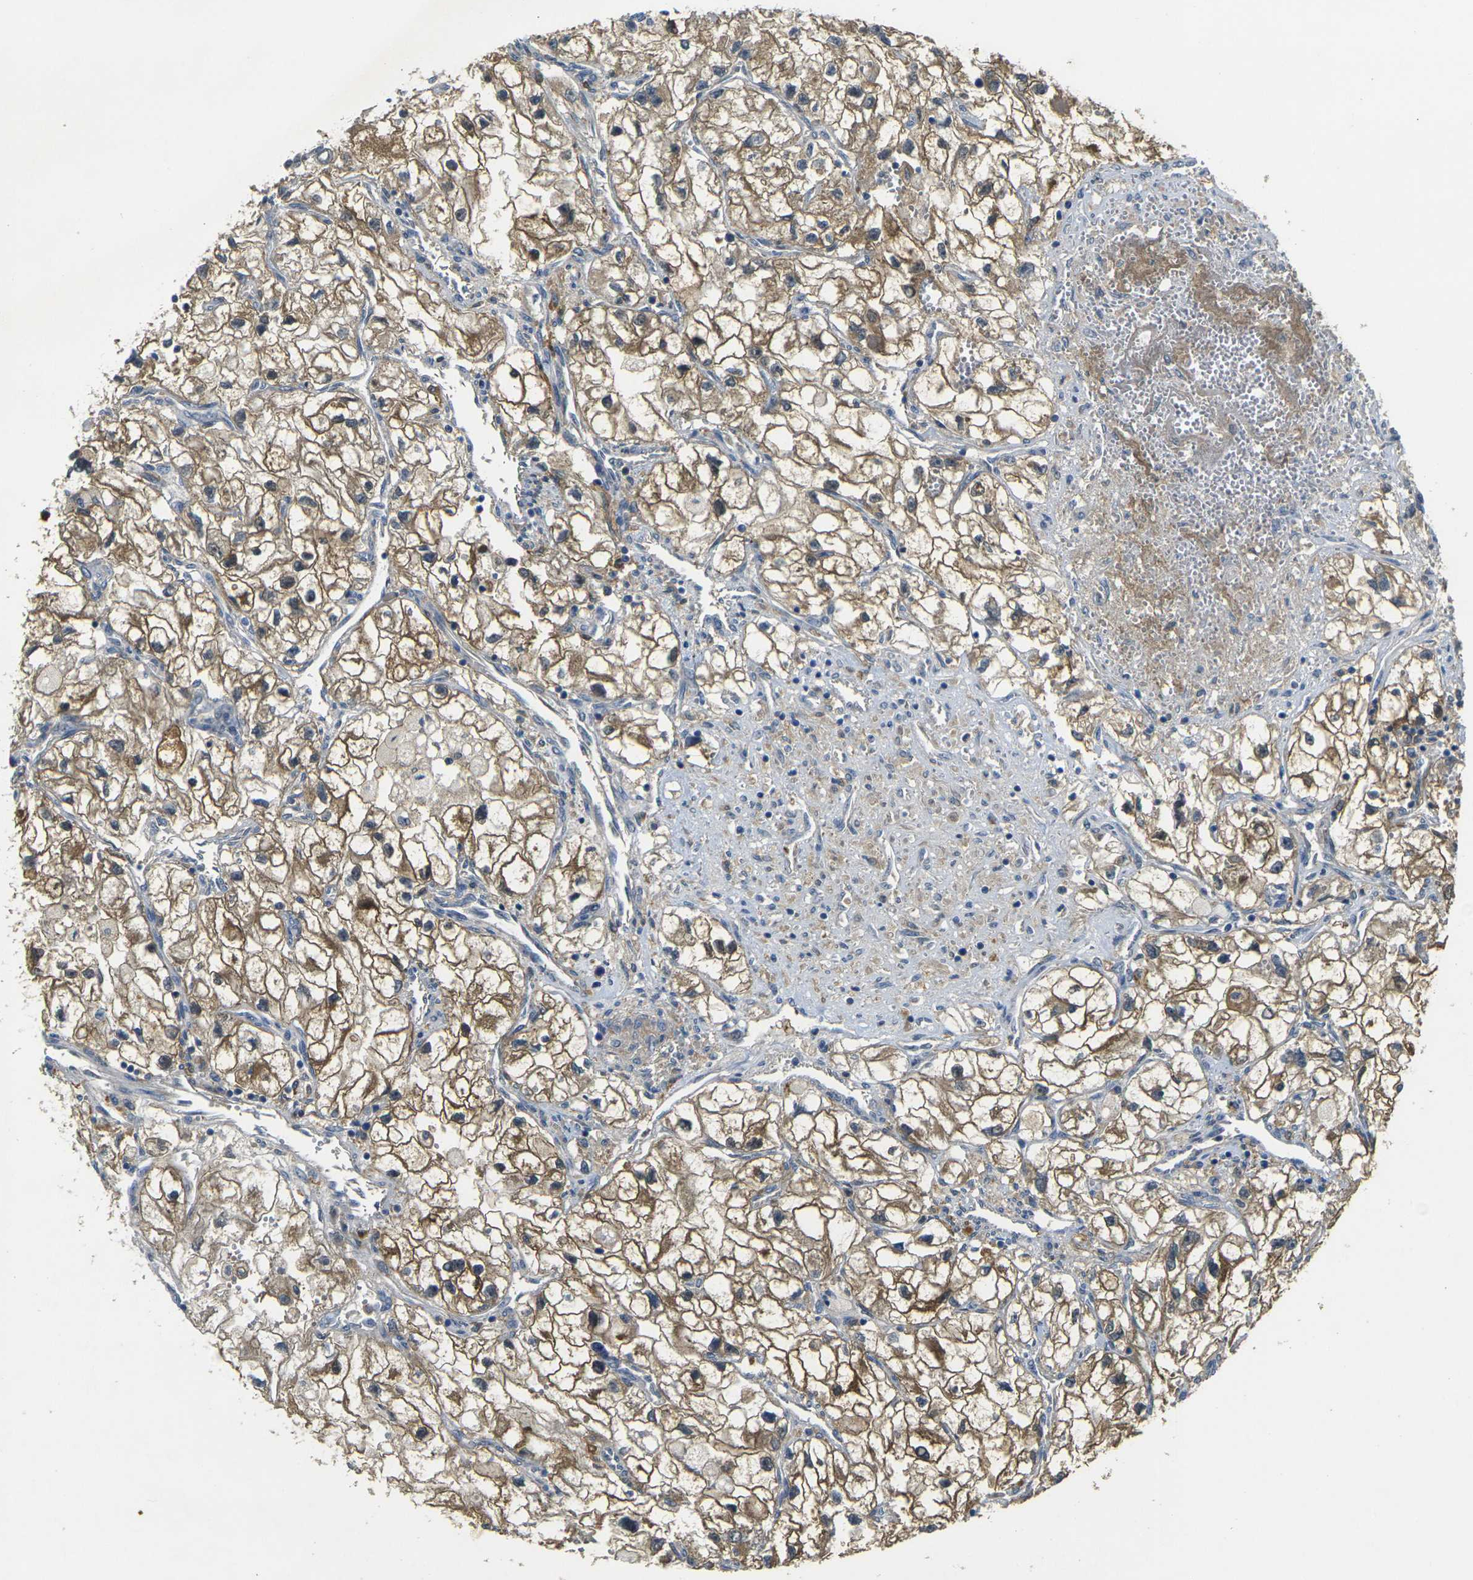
{"staining": {"intensity": "moderate", "quantity": ">75%", "location": "cytoplasmic/membranous,nuclear"}, "tissue": "renal cancer", "cell_type": "Tumor cells", "image_type": "cancer", "snomed": [{"axis": "morphology", "description": "Adenocarcinoma, NOS"}, {"axis": "topography", "description": "Kidney"}], "caption": "Approximately >75% of tumor cells in human renal cancer (adenocarcinoma) exhibit moderate cytoplasmic/membranous and nuclear protein expression as visualized by brown immunohistochemical staining.", "gene": "PIGL", "patient": {"sex": "female", "age": 70}}